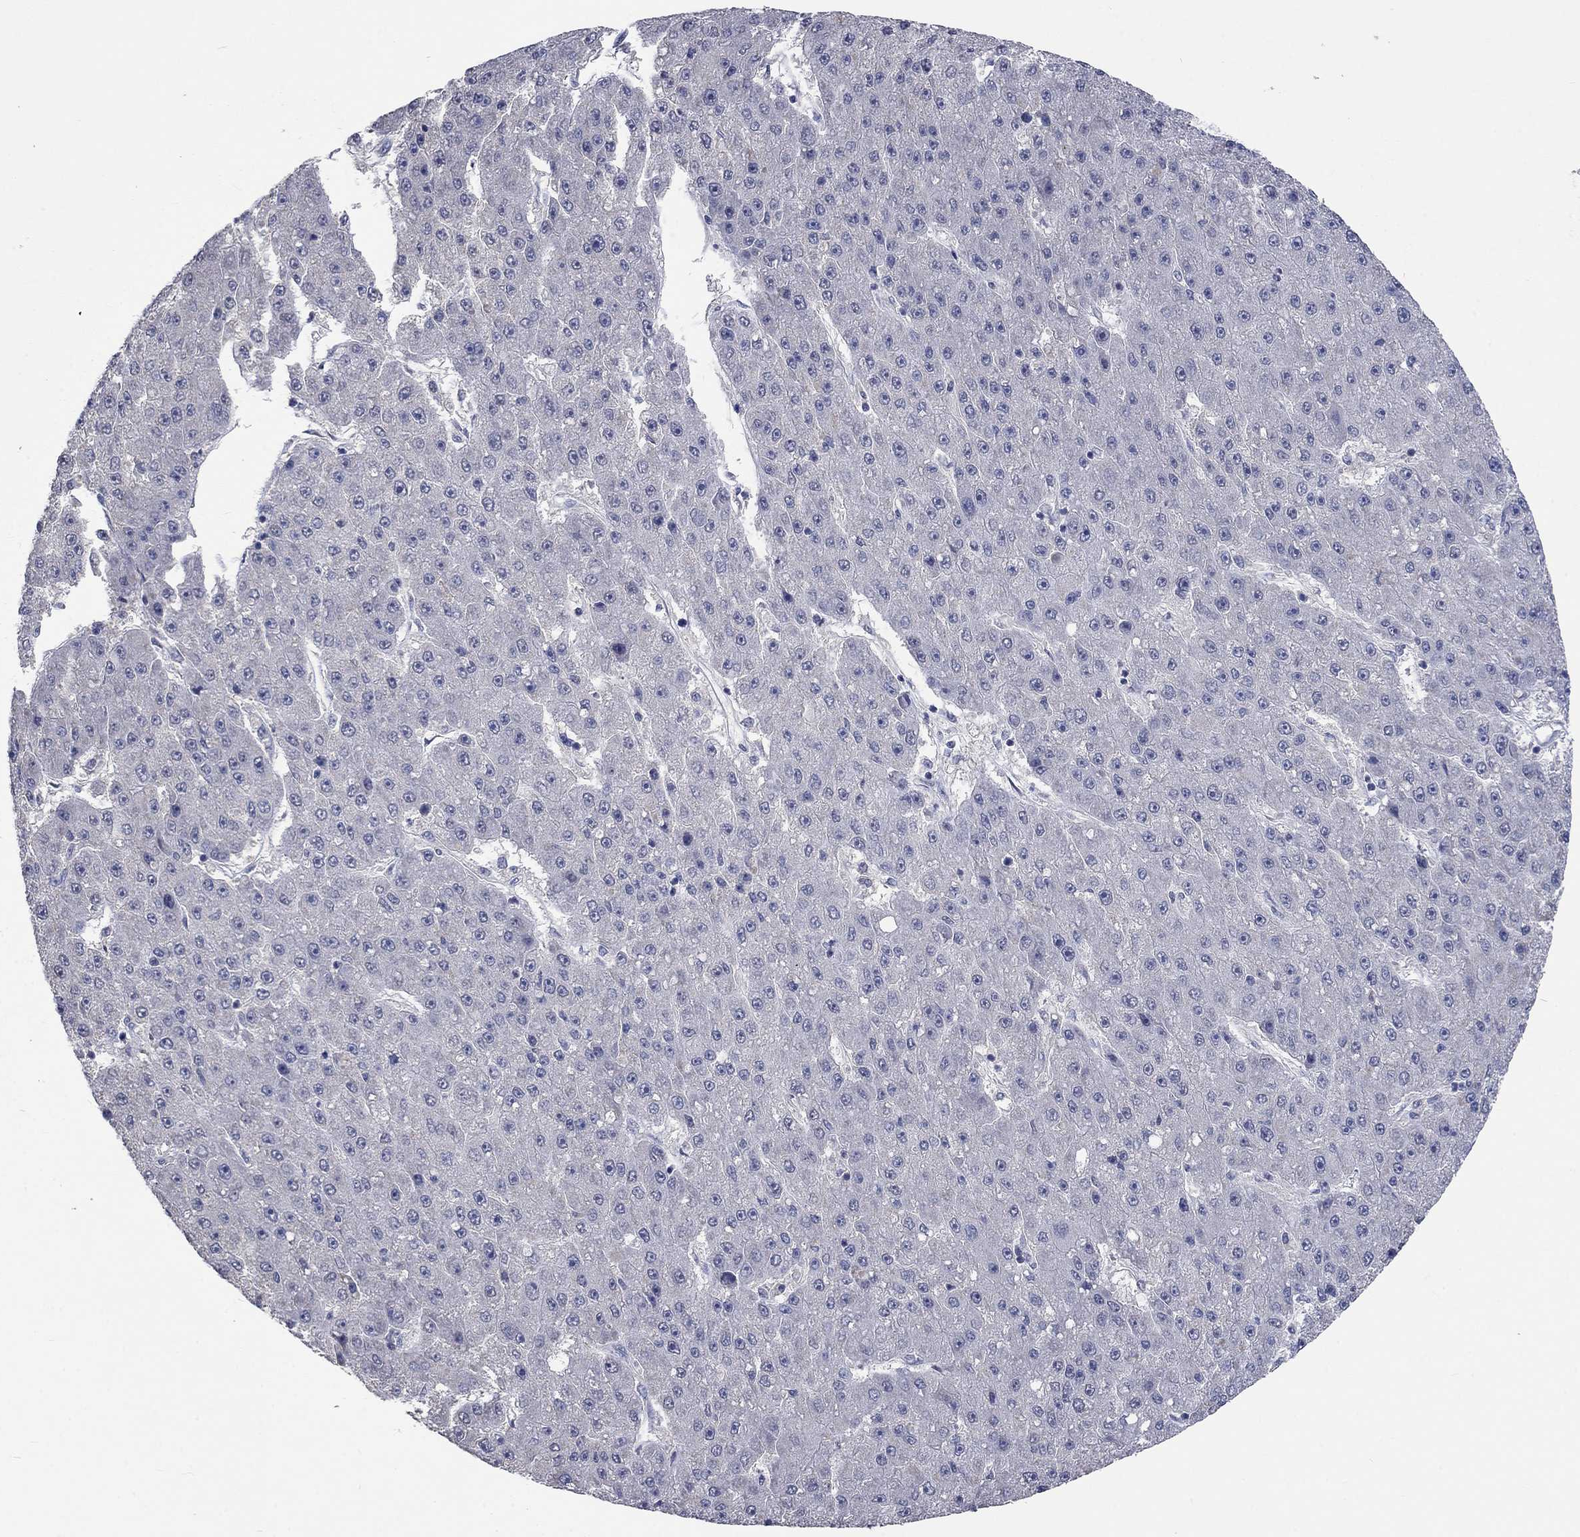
{"staining": {"intensity": "negative", "quantity": "none", "location": "none"}, "tissue": "liver cancer", "cell_type": "Tumor cells", "image_type": "cancer", "snomed": [{"axis": "morphology", "description": "Carcinoma, Hepatocellular, NOS"}, {"axis": "topography", "description": "Liver"}], "caption": "Immunohistochemistry photomicrograph of neoplastic tissue: hepatocellular carcinoma (liver) stained with DAB (3,3'-diaminobenzidine) demonstrates no significant protein expression in tumor cells. The staining is performed using DAB (3,3'-diaminobenzidine) brown chromogen with nuclei counter-stained in using hematoxylin.", "gene": "ZBTB18", "patient": {"sex": "male", "age": 67}}